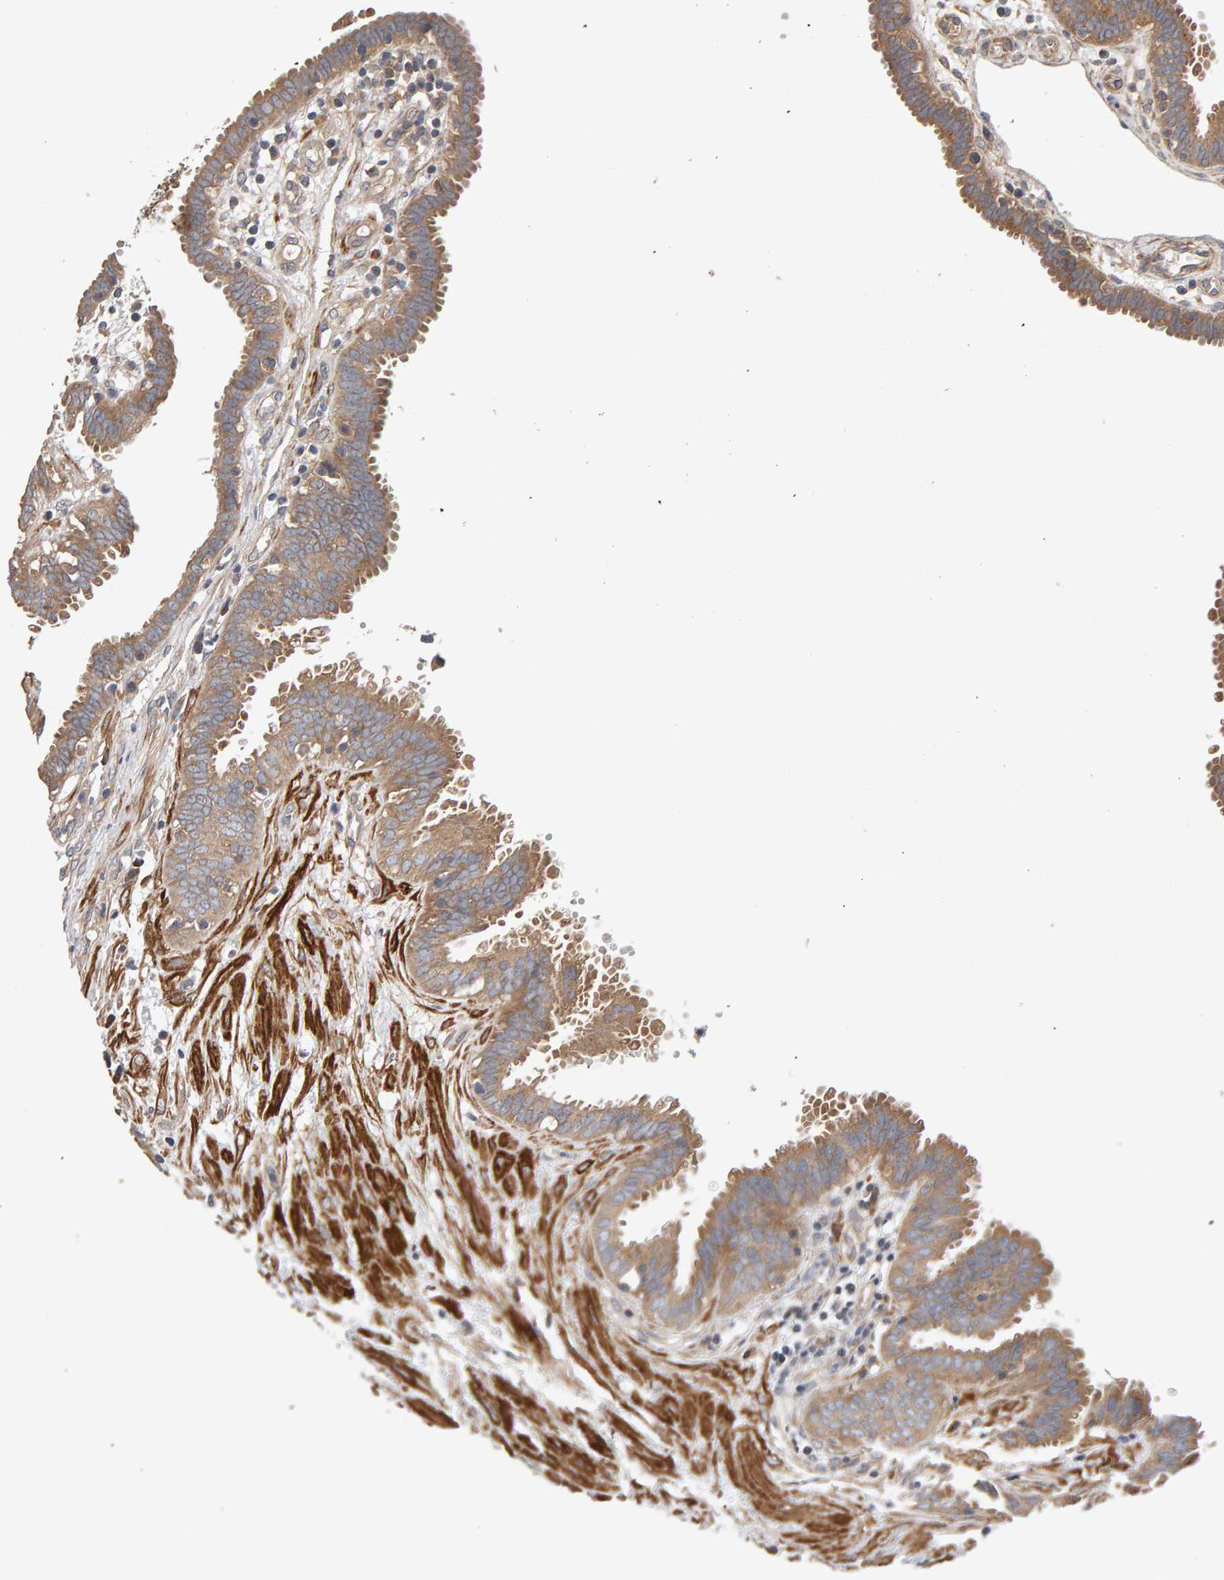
{"staining": {"intensity": "moderate", "quantity": ">75%", "location": "cytoplasmic/membranous"}, "tissue": "fallopian tube", "cell_type": "Glandular cells", "image_type": "normal", "snomed": [{"axis": "morphology", "description": "Normal tissue, NOS"}, {"axis": "topography", "description": "Fallopian tube"}, {"axis": "topography", "description": "Placenta"}], "caption": "Moderate cytoplasmic/membranous staining for a protein is appreciated in approximately >75% of glandular cells of unremarkable fallopian tube using IHC.", "gene": "RNF19A", "patient": {"sex": "female", "age": 32}}